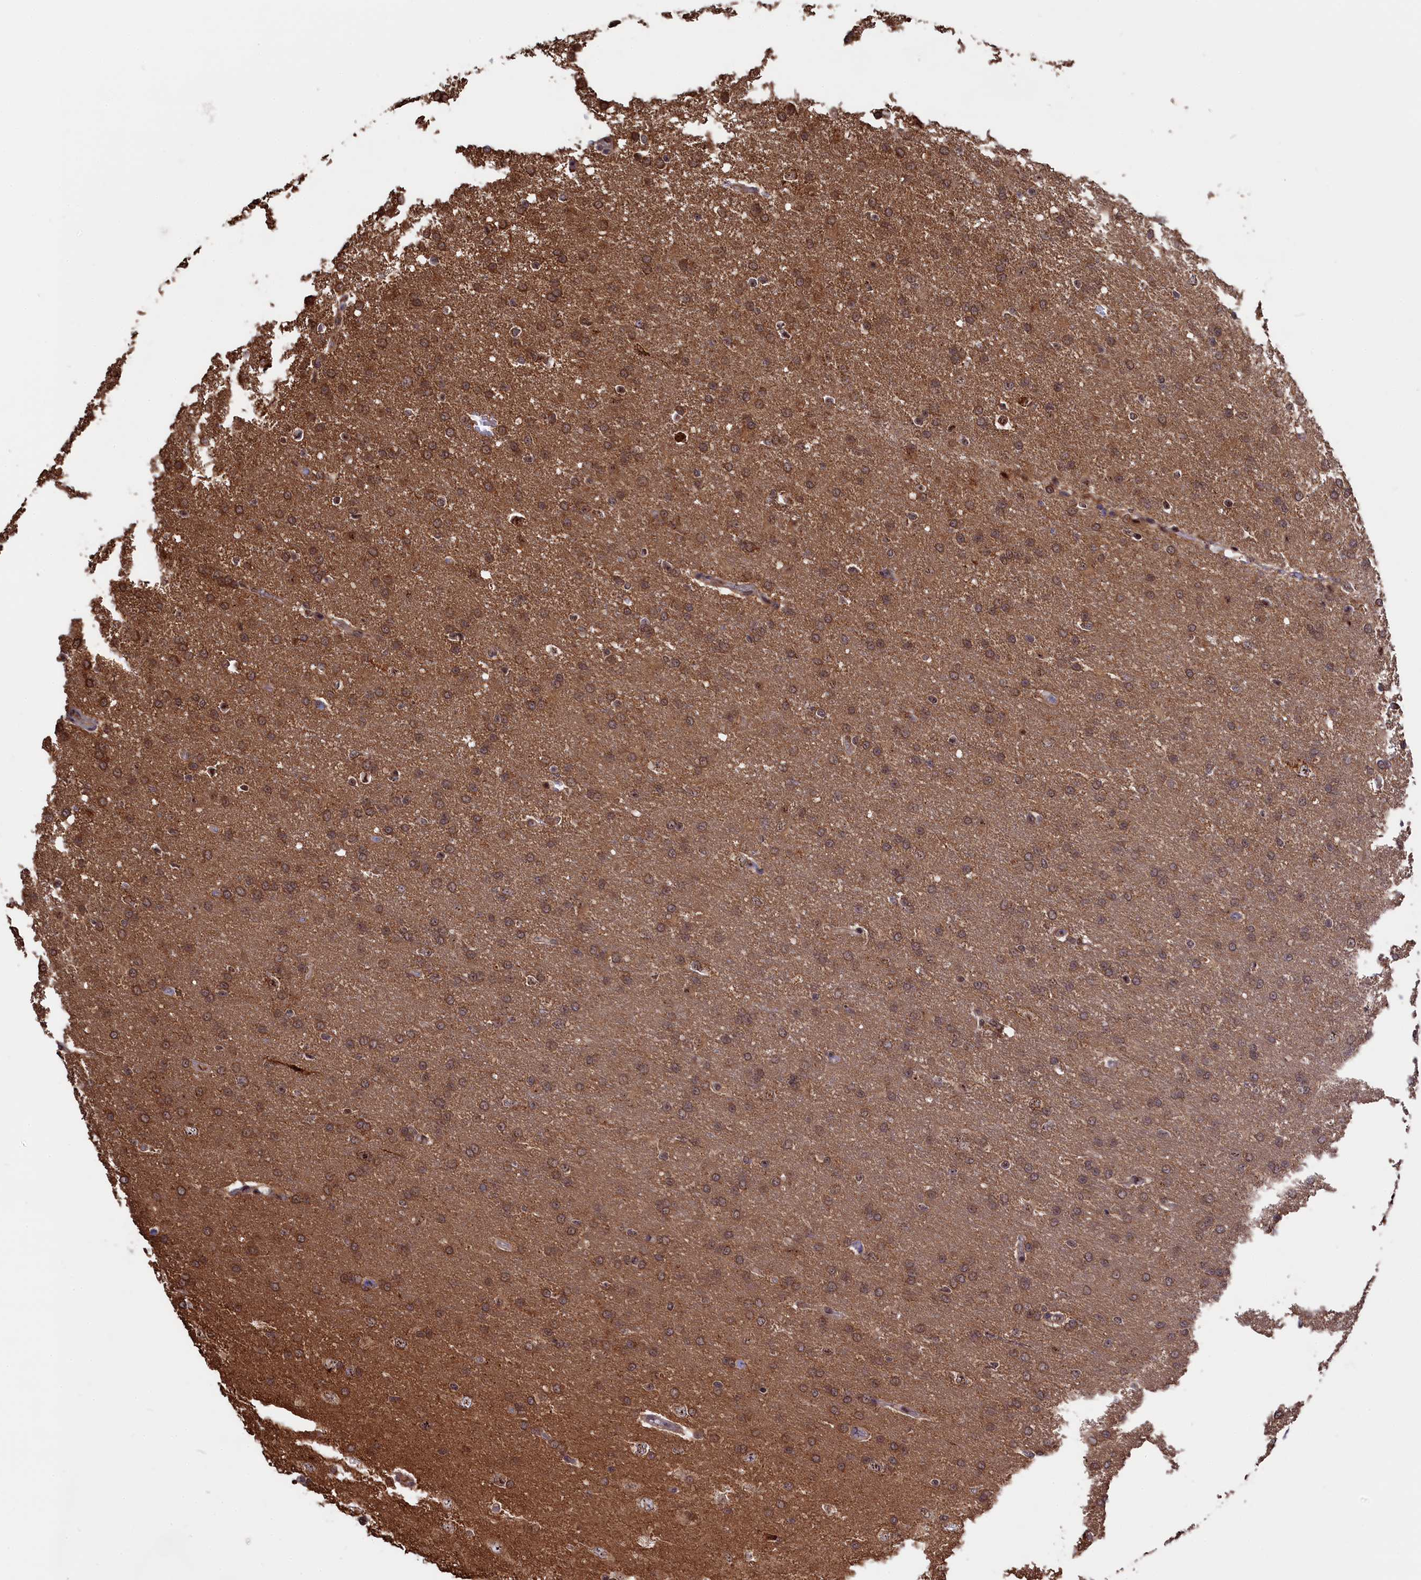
{"staining": {"intensity": "moderate", "quantity": ">75%", "location": "cytoplasmic/membranous,nuclear"}, "tissue": "glioma", "cell_type": "Tumor cells", "image_type": "cancer", "snomed": [{"axis": "morphology", "description": "Glioma, malignant, High grade"}, {"axis": "topography", "description": "Brain"}], "caption": "Immunohistochemistry (DAB (3,3'-diaminobenzidine)) staining of human glioma reveals moderate cytoplasmic/membranous and nuclear protein positivity in approximately >75% of tumor cells. (brown staining indicates protein expression, while blue staining denotes nuclei).", "gene": "TAB1", "patient": {"sex": "male", "age": 72}}